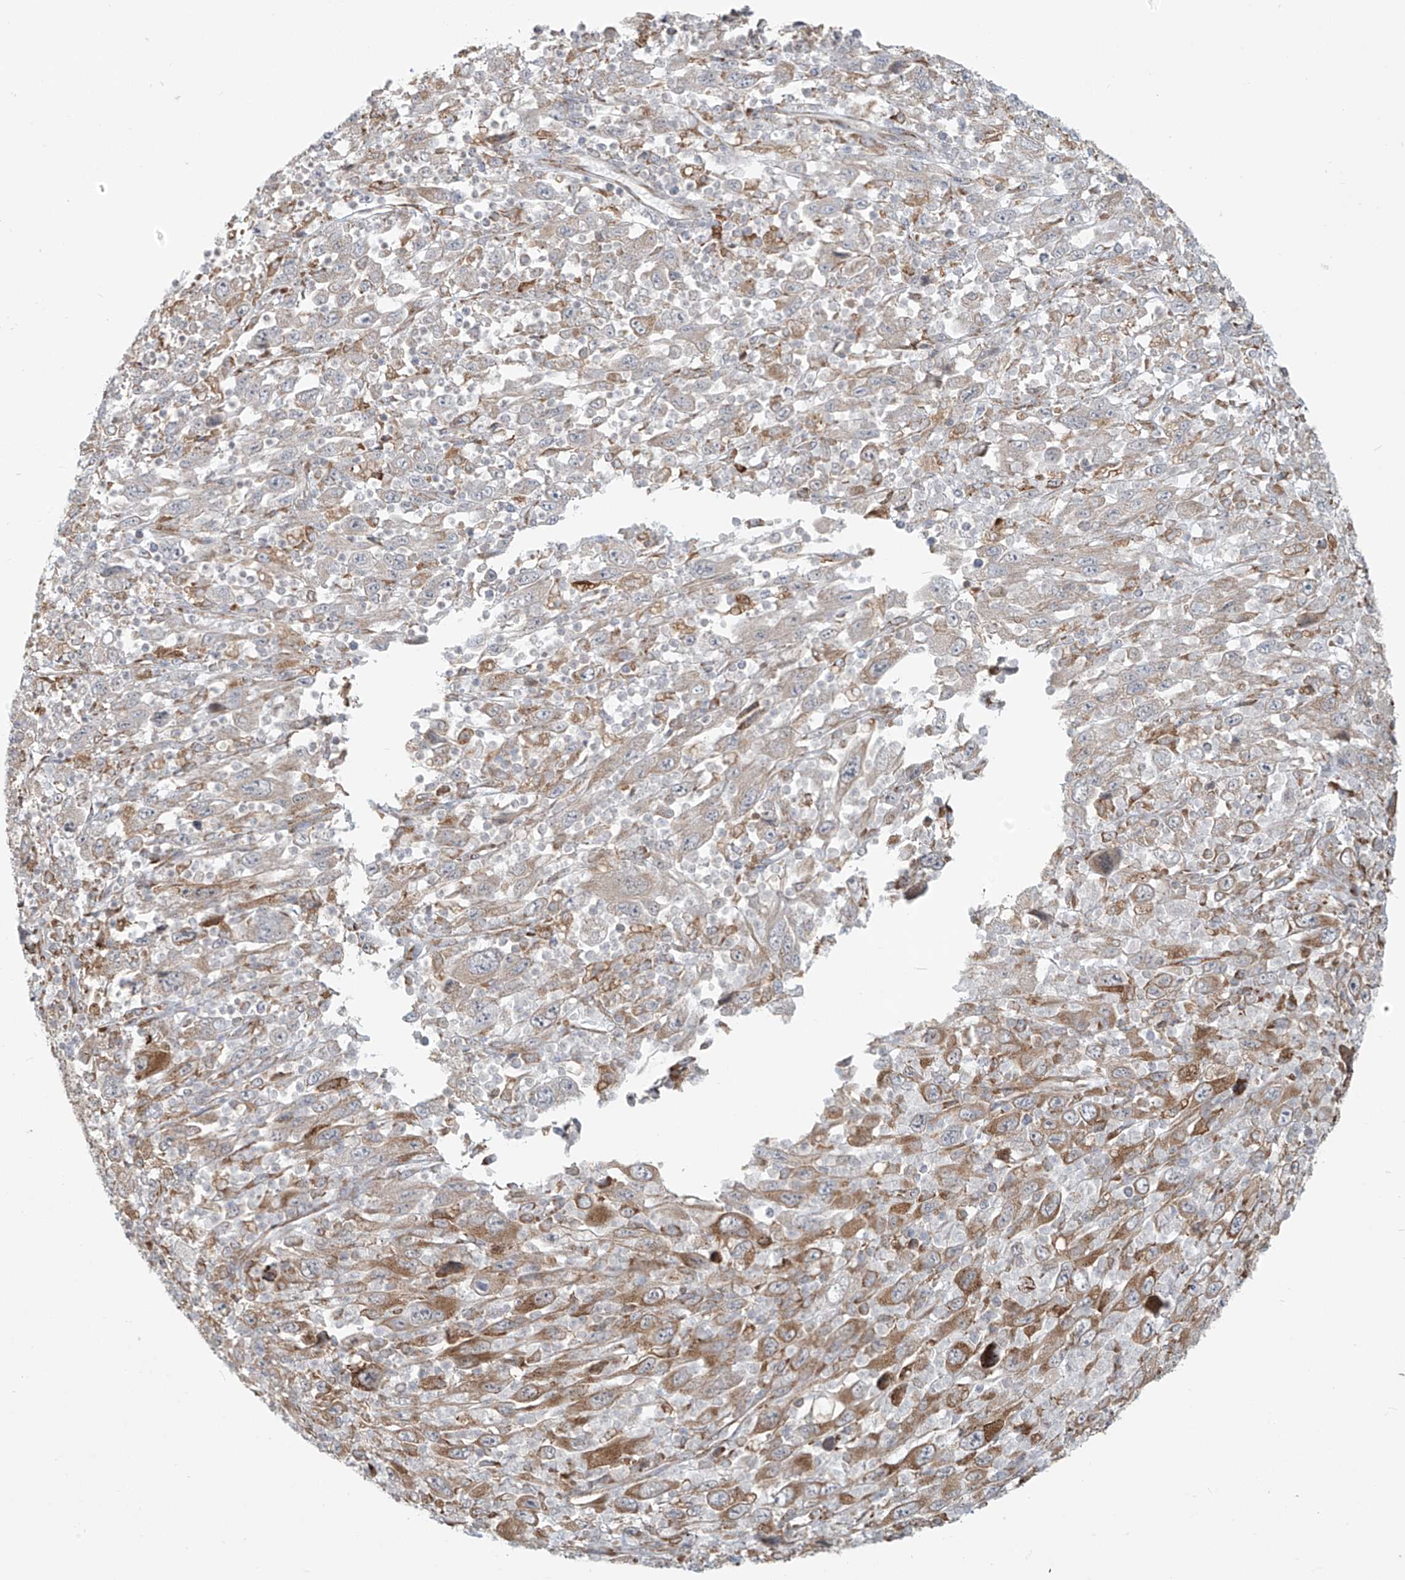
{"staining": {"intensity": "moderate", "quantity": "<25%", "location": "cytoplasmic/membranous"}, "tissue": "melanoma", "cell_type": "Tumor cells", "image_type": "cancer", "snomed": [{"axis": "morphology", "description": "Malignant melanoma, Metastatic site"}, {"axis": "topography", "description": "Skin"}], "caption": "This photomicrograph exhibits IHC staining of malignant melanoma (metastatic site), with low moderate cytoplasmic/membranous positivity in about <25% of tumor cells.", "gene": "KATNIP", "patient": {"sex": "female", "age": 56}}